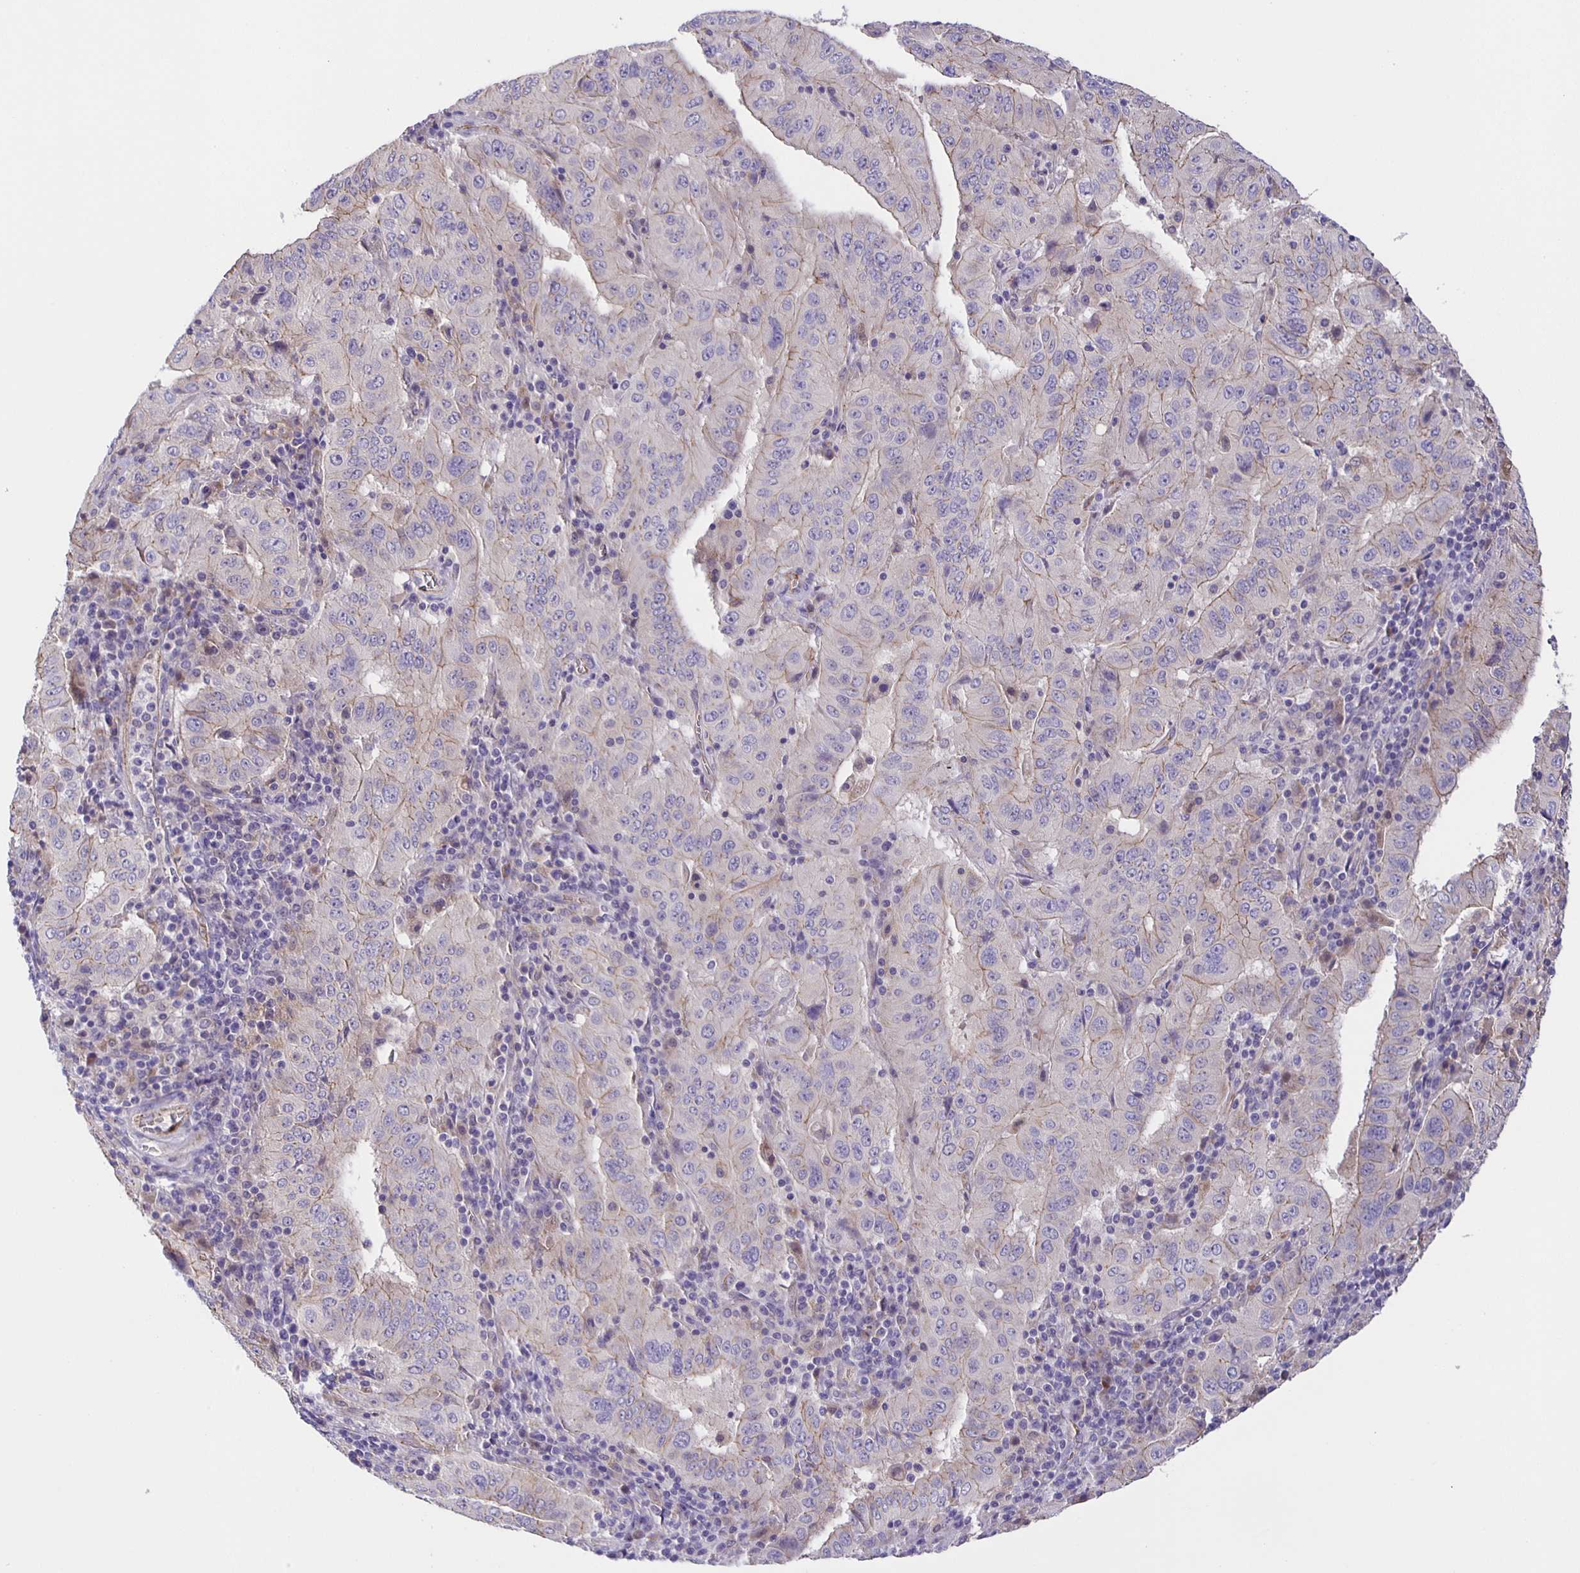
{"staining": {"intensity": "weak", "quantity": "<25%", "location": "cytoplasmic/membranous"}, "tissue": "pancreatic cancer", "cell_type": "Tumor cells", "image_type": "cancer", "snomed": [{"axis": "morphology", "description": "Adenocarcinoma, NOS"}, {"axis": "topography", "description": "Pancreas"}], "caption": "Protein analysis of pancreatic adenocarcinoma reveals no significant positivity in tumor cells.", "gene": "JMJD4", "patient": {"sex": "male", "age": 63}}